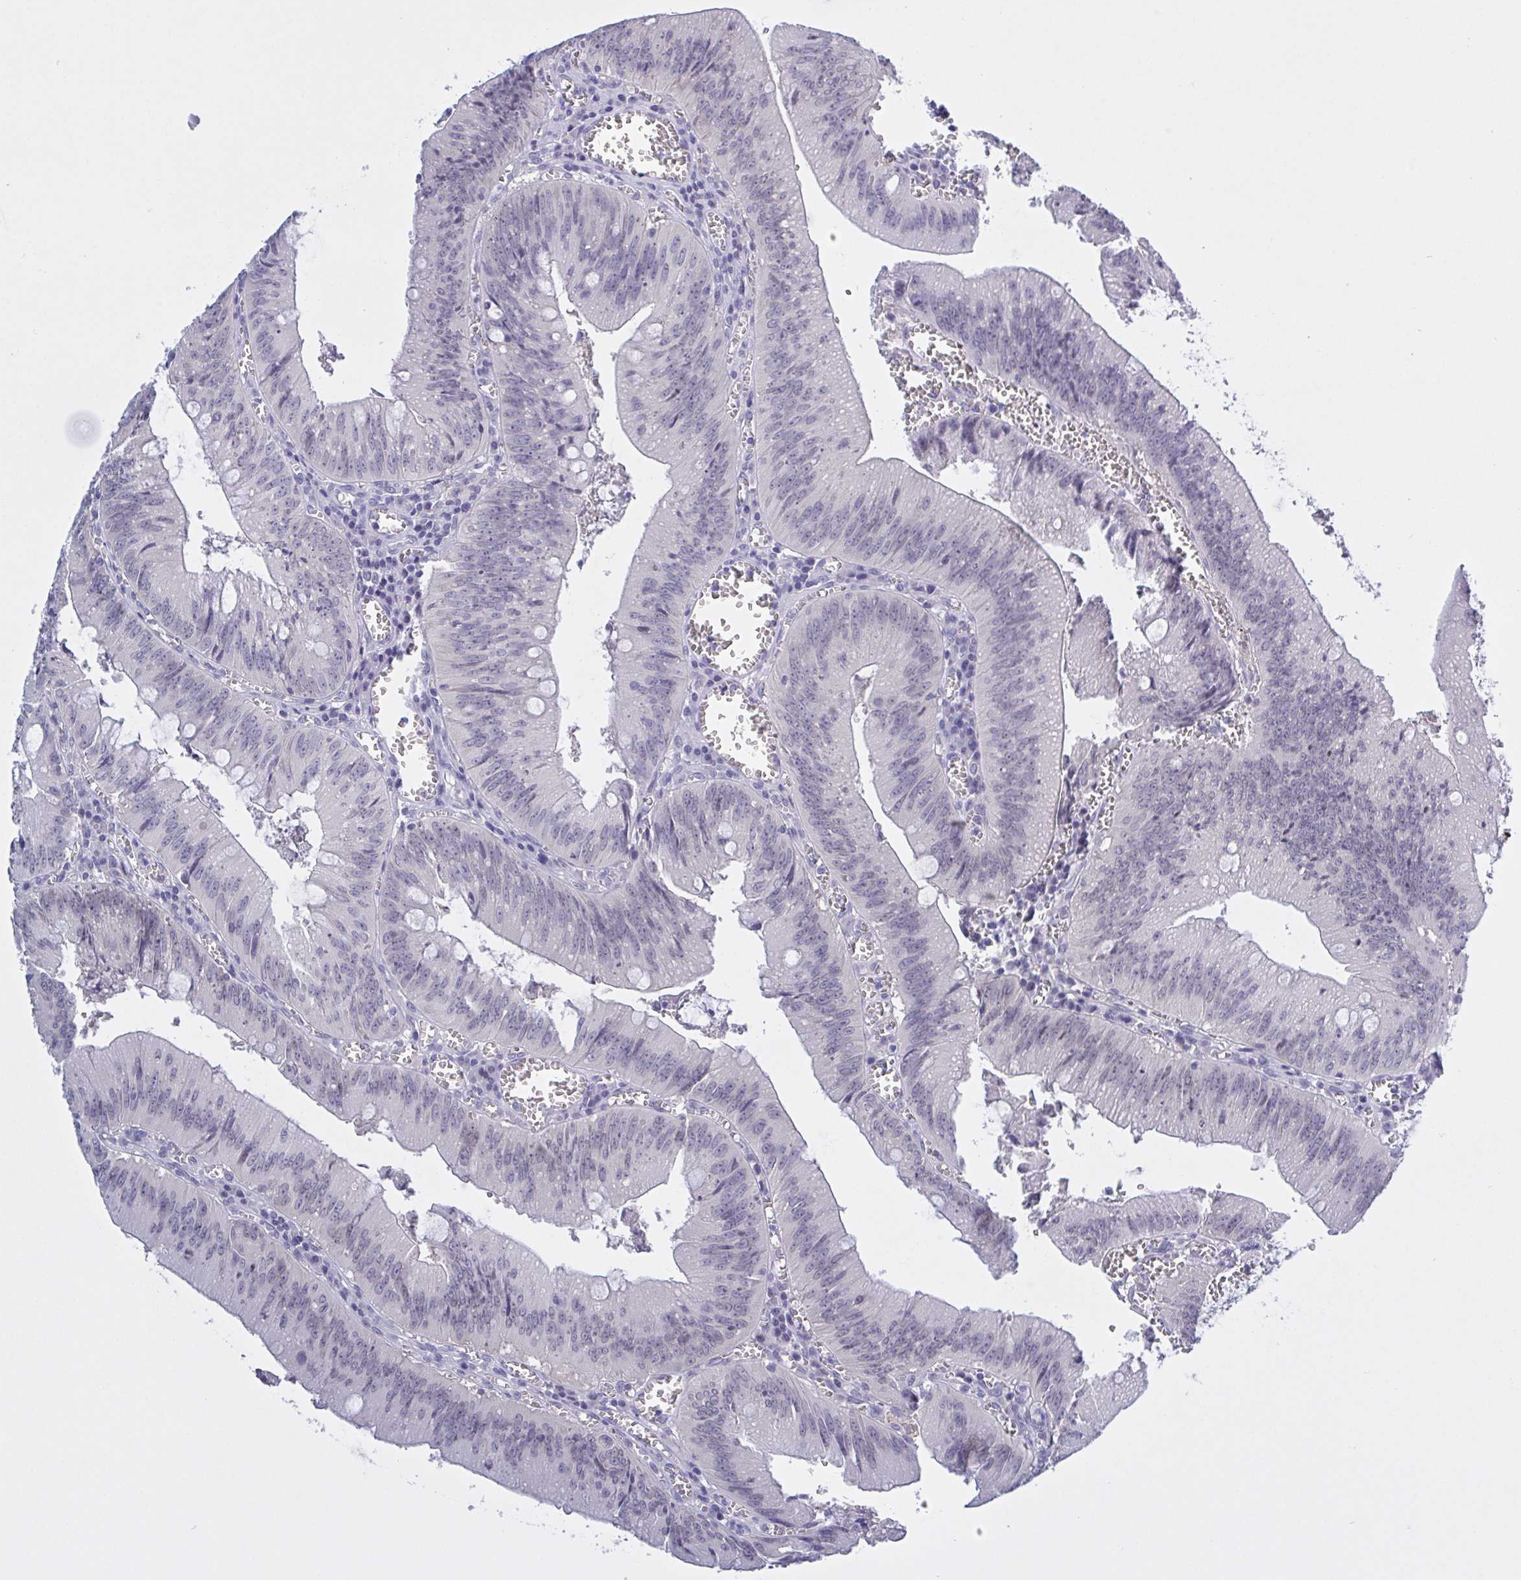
{"staining": {"intensity": "negative", "quantity": "none", "location": "none"}, "tissue": "colorectal cancer", "cell_type": "Tumor cells", "image_type": "cancer", "snomed": [{"axis": "morphology", "description": "Adenocarcinoma, NOS"}, {"axis": "topography", "description": "Rectum"}], "caption": "Tumor cells show no significant staining in adenocarcinoma (colorectal).", "gene": "SERPINB13", "patient": {"sex": "female", "age": 81}}